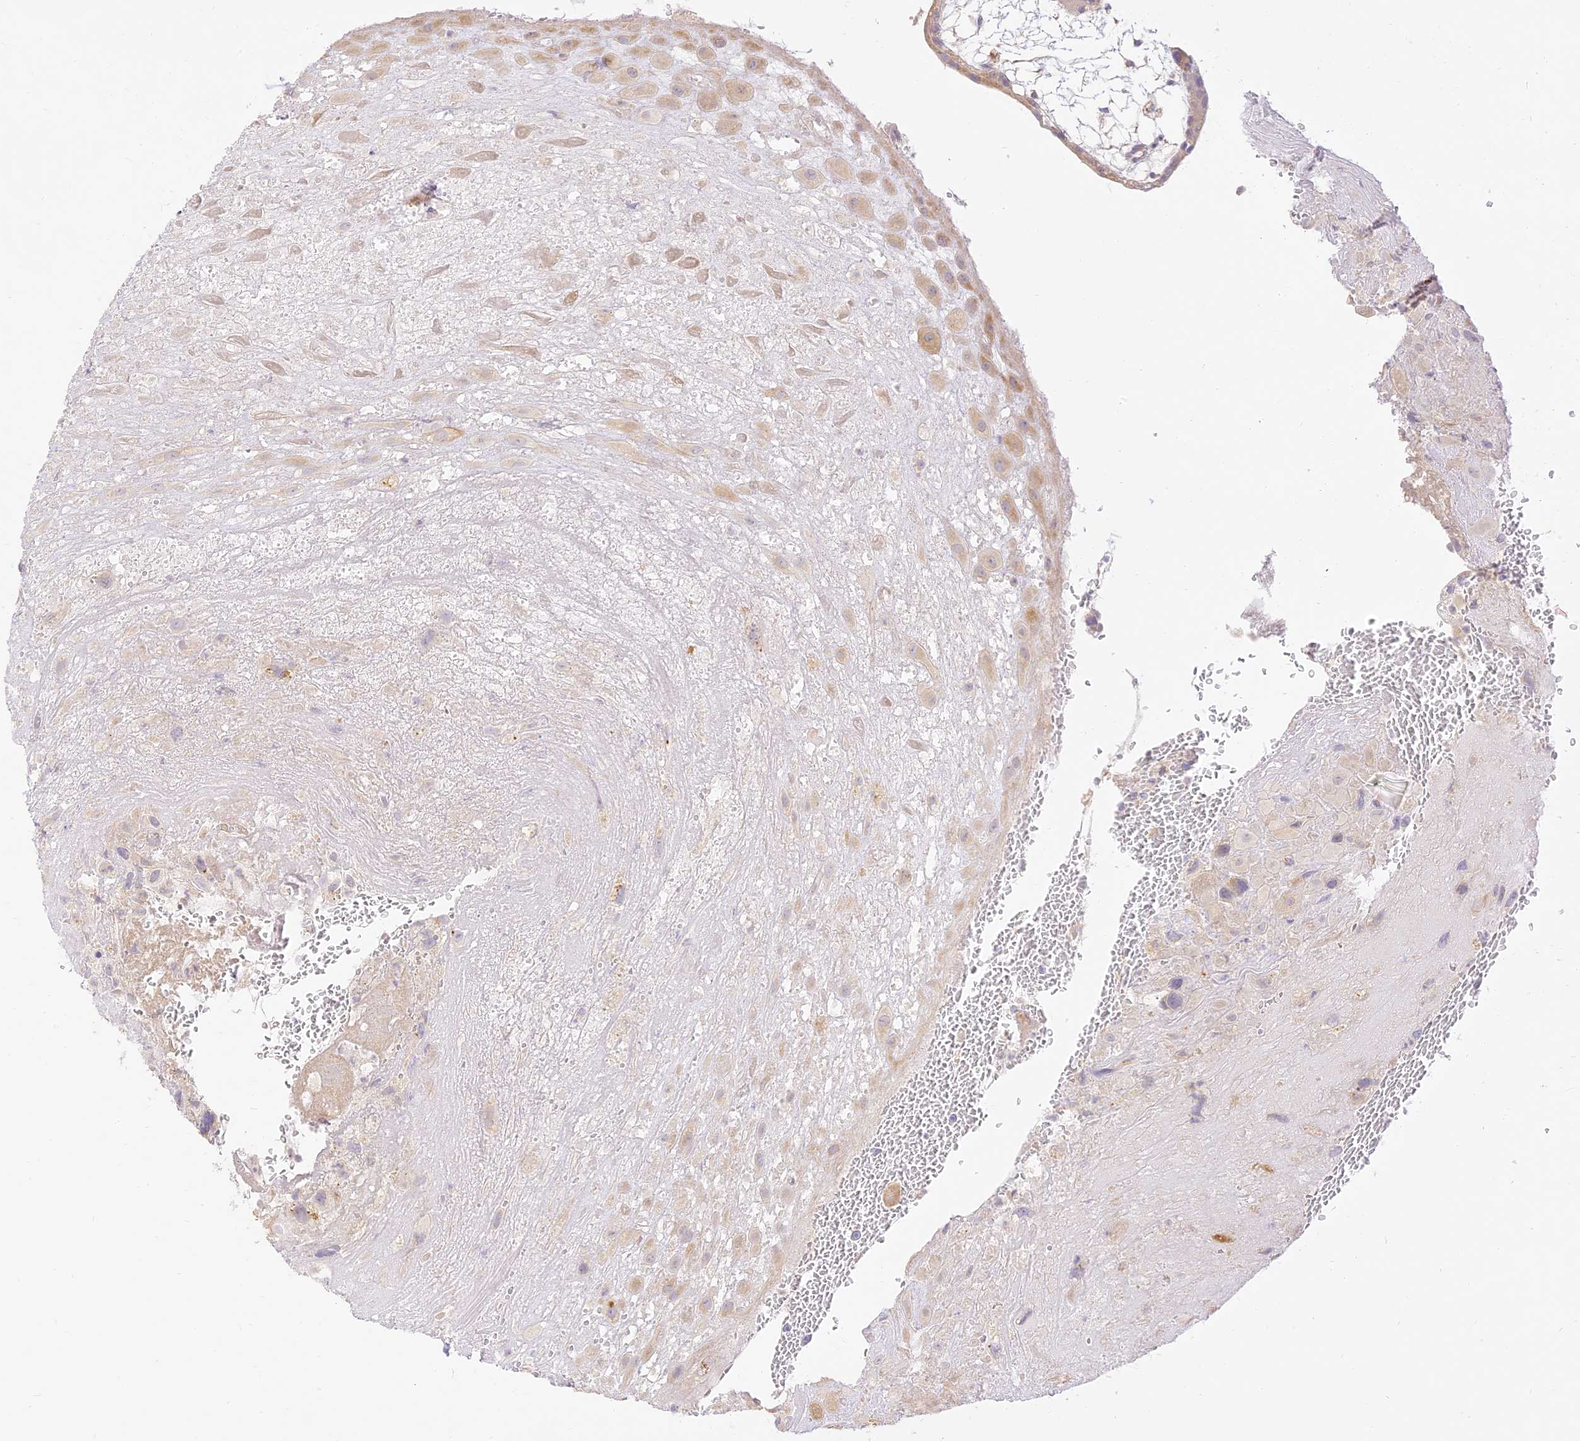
{"staining": {"intensity": "weak", "quantity": "25%-75%", "location": "cytoplasmic/membranous"}, "tissue": "placenta", "cell_type": "Decidual cells", "image_type": "normal", "snomed": [{"axis": "morphology", "description": "Normal tissue, NOS"}, {"axis": "topography", "description": "Placenta"}], "caption": "Placenta stained with a brown dye reveals weak cytoplasmic/membranous positive expression in about 25%-75% of decidual cells.", "gene": "LRRC15", "patient": {"sex": "female", "age": 35}}